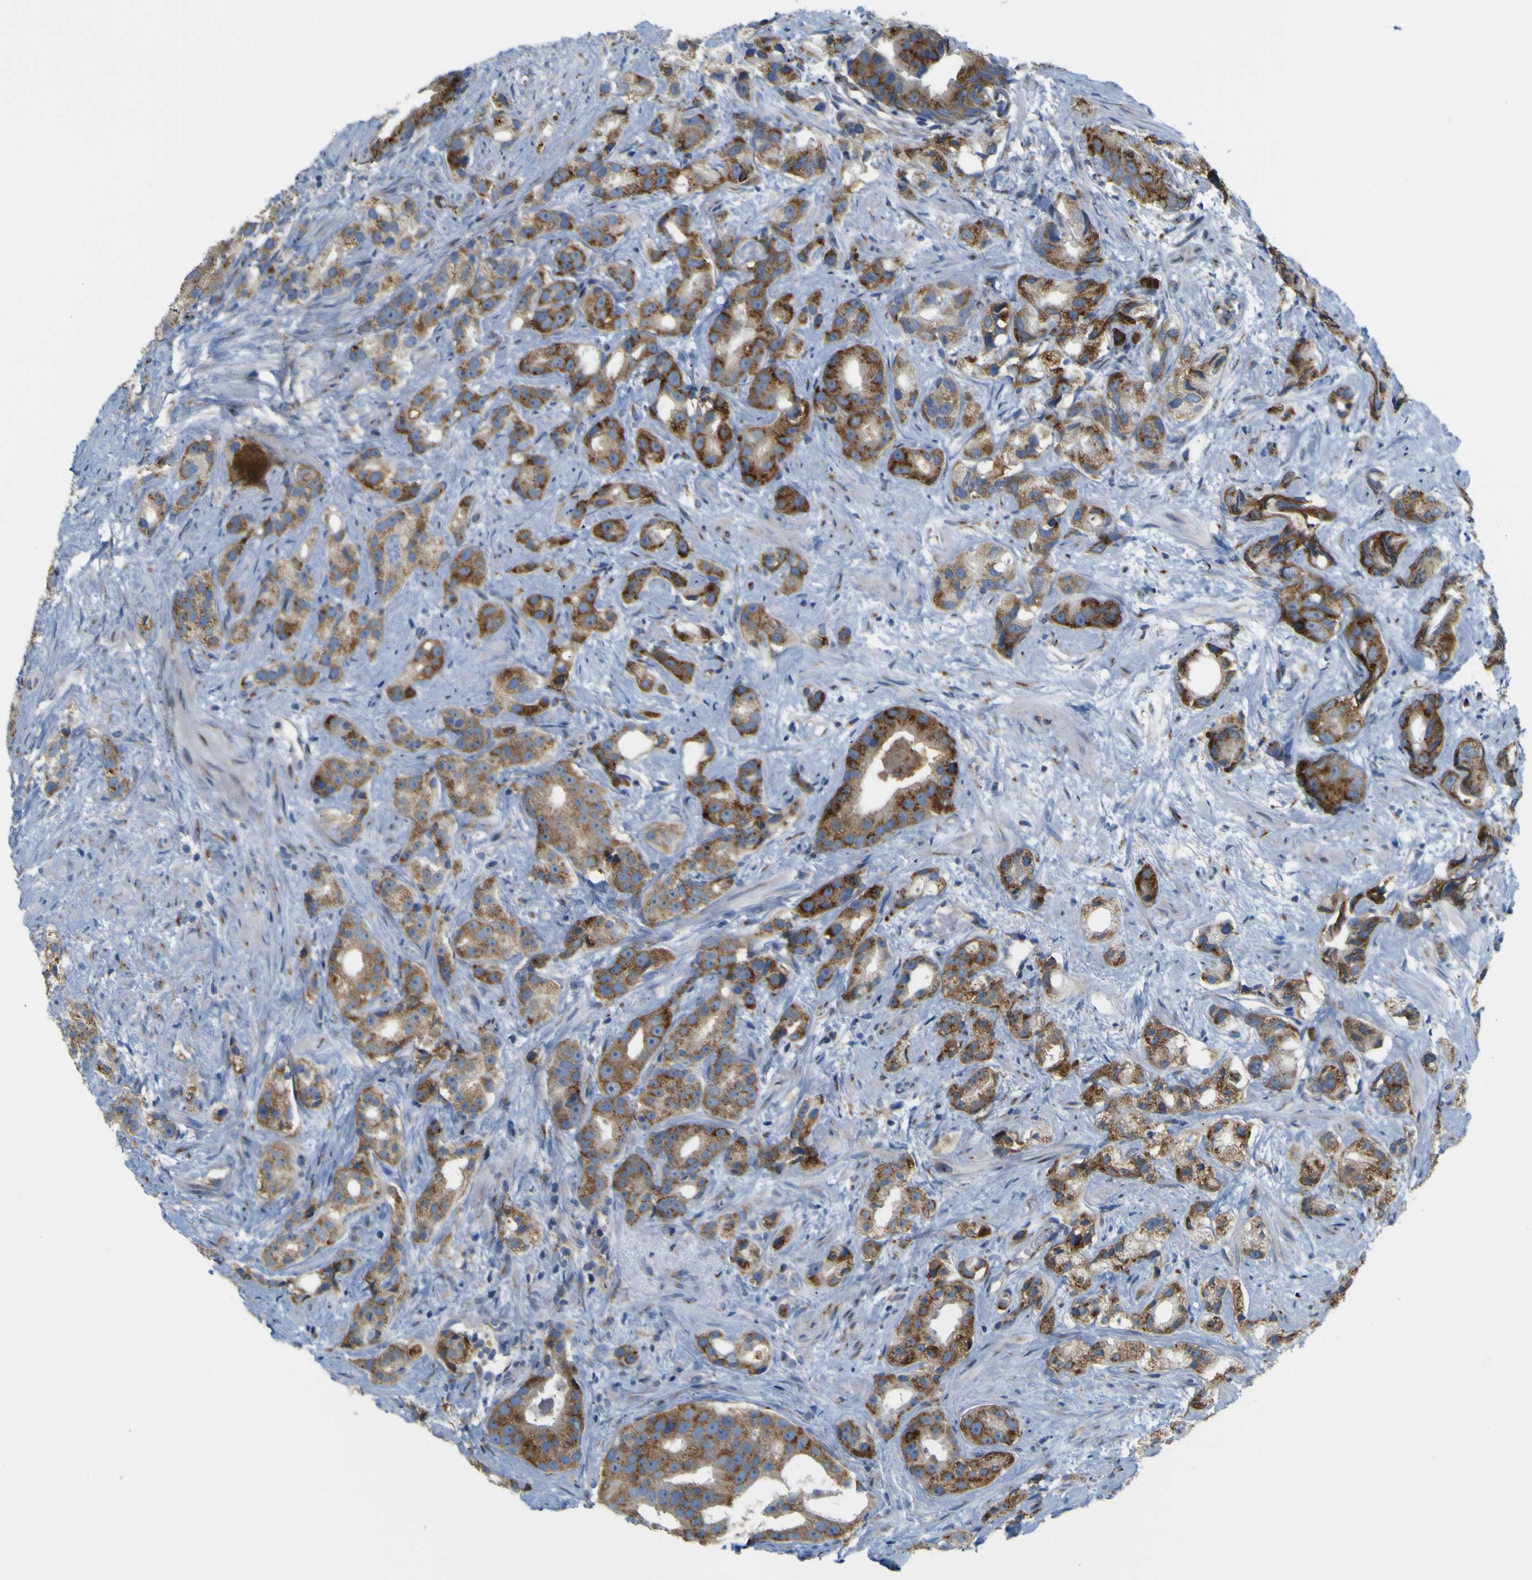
{"staining": {"intensity": "moderate", "quantity": ">75%", "location": "cytoplasmic/membranous"}, "tissue": "prostate cancer", "cell_type": "Tumor cells", "image_type": "cancer", "snomed": [{"axis": "morphology", "description": "Adenocarcinoma, Low grade"}, {"axis": "topography", "description": "Prostate"}], "caption": "A high-resolution micrograph shows IHC staining of adenocarcinoma (low-grade) (prostate), which reveals moderate cytoplasmic/membranous positivity in about >75% of tumor cells.", "gene": "IGF2R", "patient": {"sex": "male", "age": 89}}